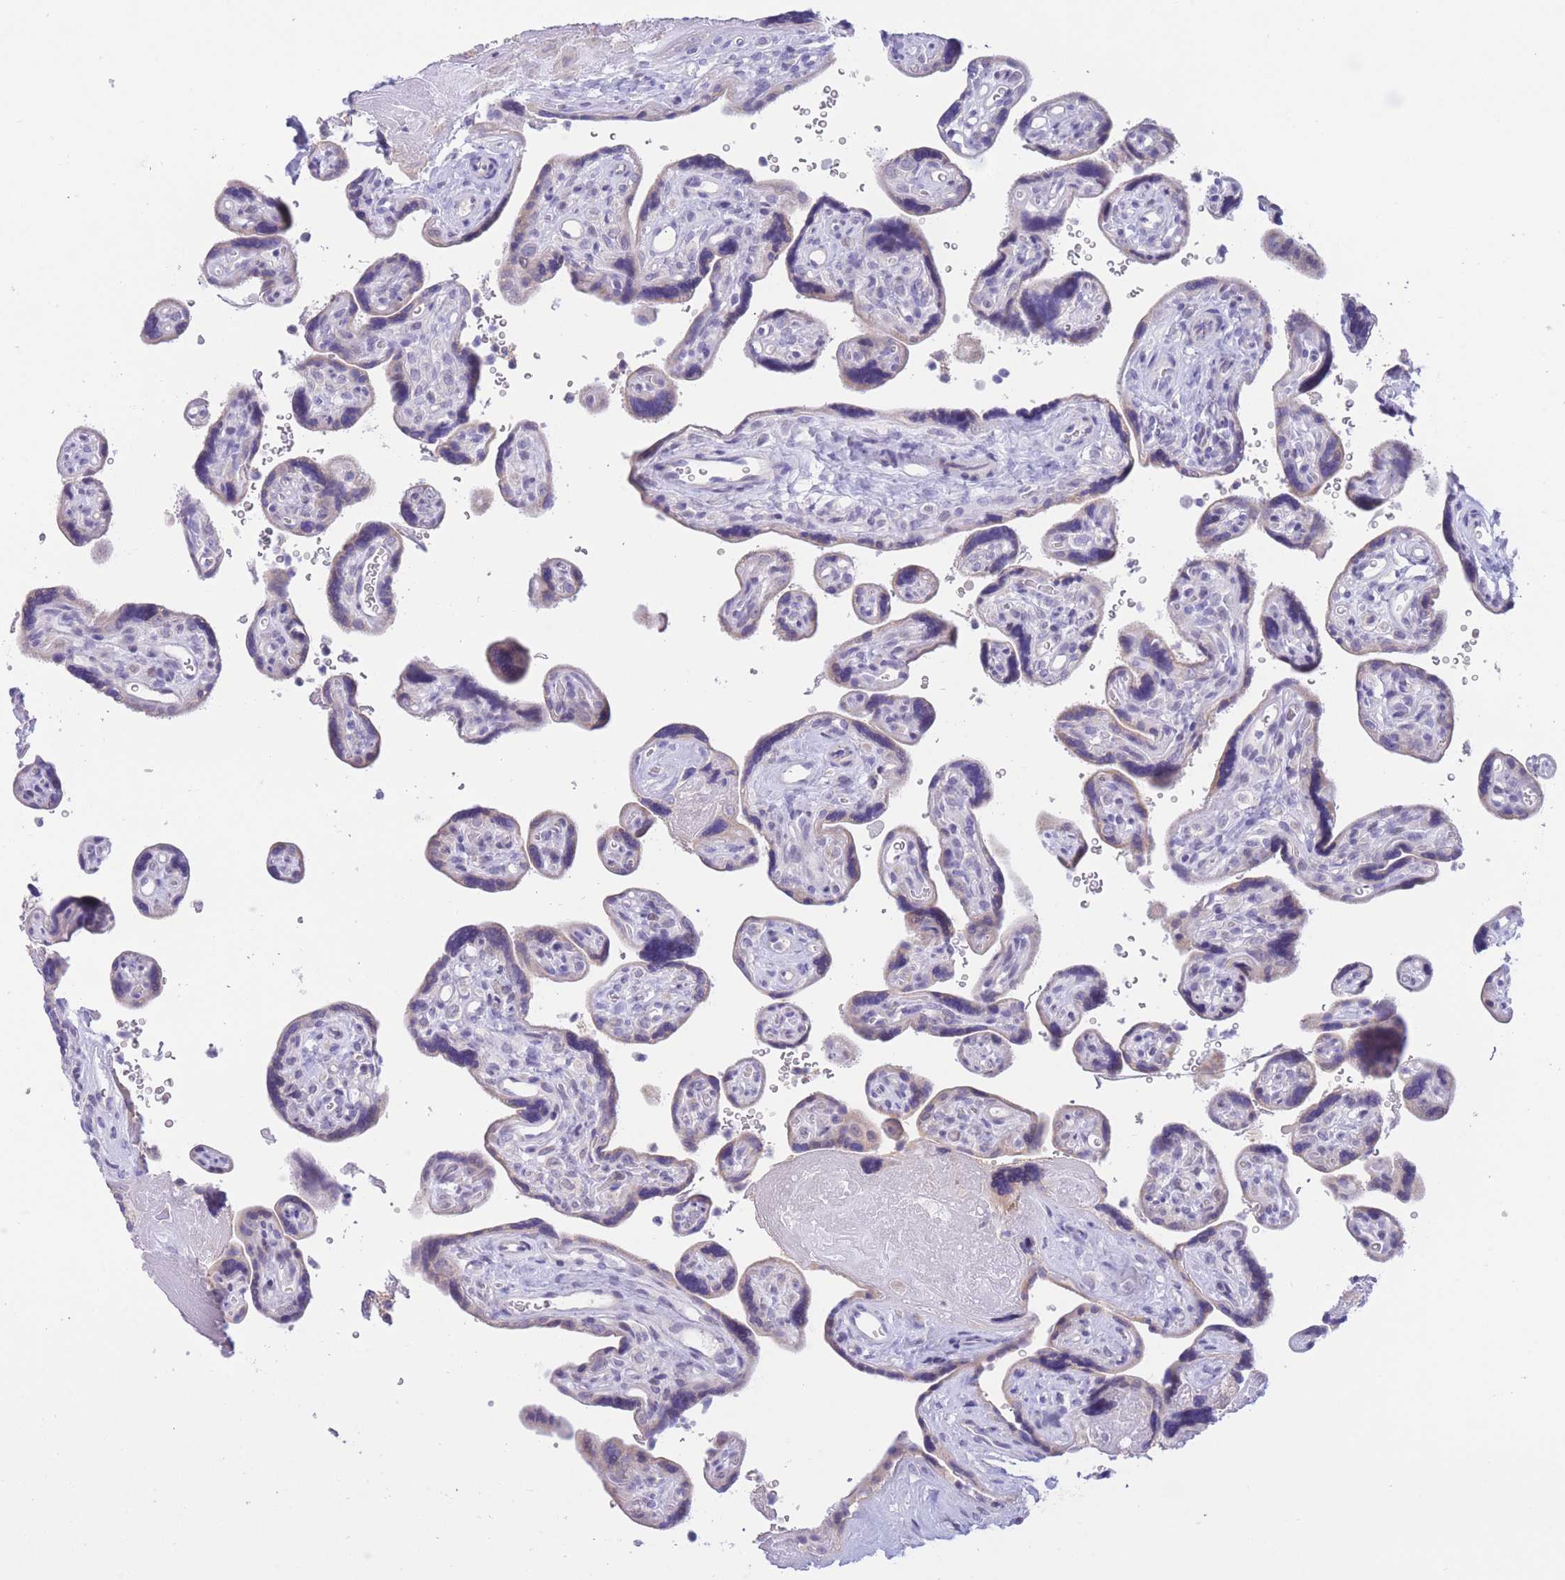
{"staining": {"intensity": "weak", "quantity": ">75%", "location": "cytoplasmic/membranous"}, "tissue": "placenta", "cell_type": "Decidual cells", "image_type": "normal", "snomed": [{"axis": "morphology", "description": "Normal tissue, NOS"}, {"axis": "topography", "description": "Placenta"}], "caption": "About >75% of decidual cells in unremarkable human placenta exhibit weak cytoplasmic/membranous protein expression as visualized by brown immunohistochemical staining.", "gene": "RPL39L", "patient": {"sex": "female", "age": 39}}